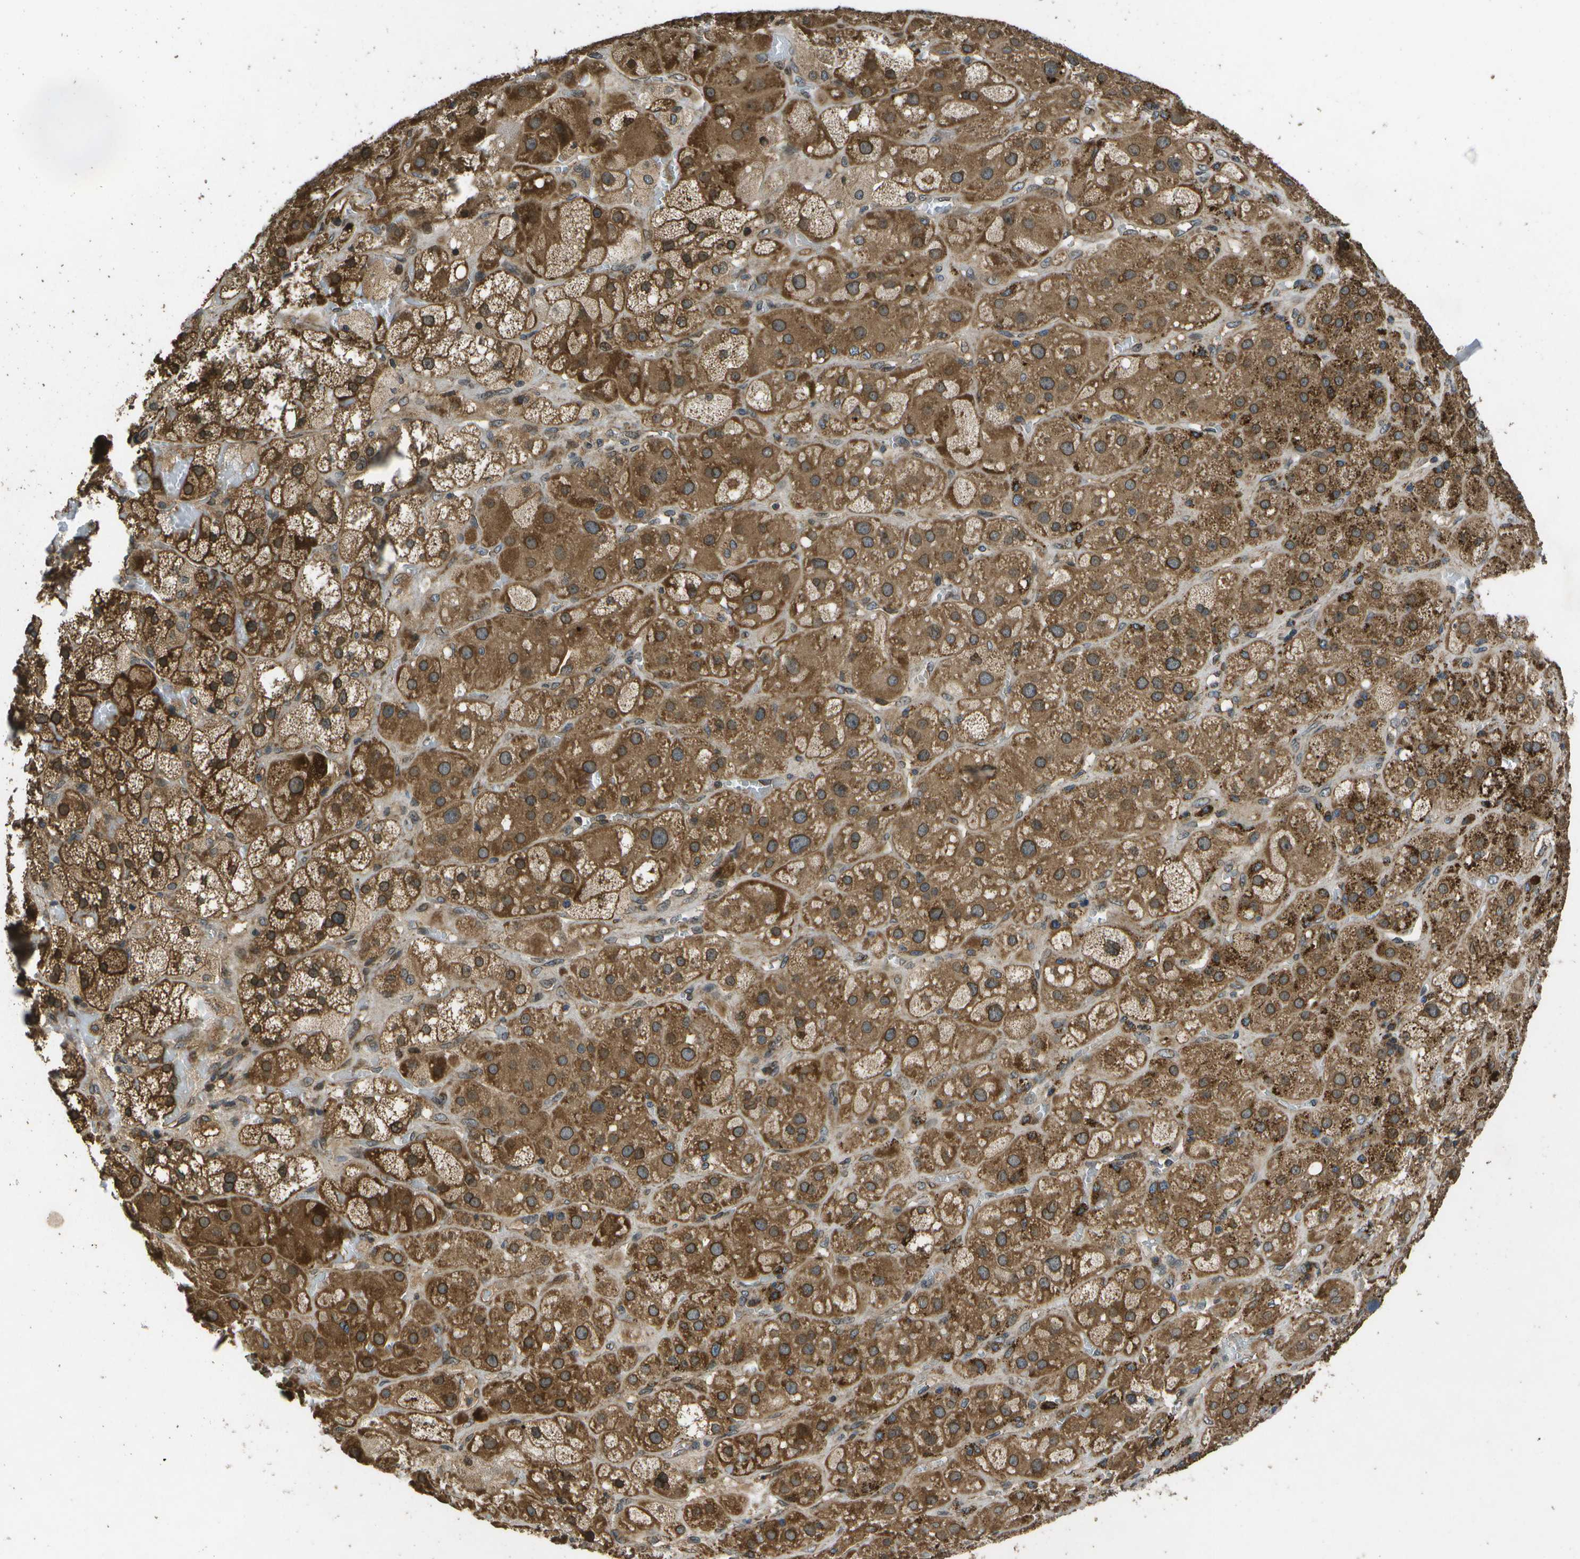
{"staining": {"intensity": "moderate", "quantity": ">75%", "location": "cytoplasmic/membranous"}, "tissue": "adrenal gland", "cell_type": "Glandular cells", "image_type": "normal", "snomed": [{"axis": "morphology", "description": "Normal tissue, NOS"}, {"axis": "topography", "description": "Adrenal gland"}], "caption": "DAB immunohistochemical staining of benign adrenal gland shows moderate cytoplasmic/membranous protein expression in about >75% of glandular cells.", "gene": "HFE", "patient": {"sex": "female", "age": 47}}